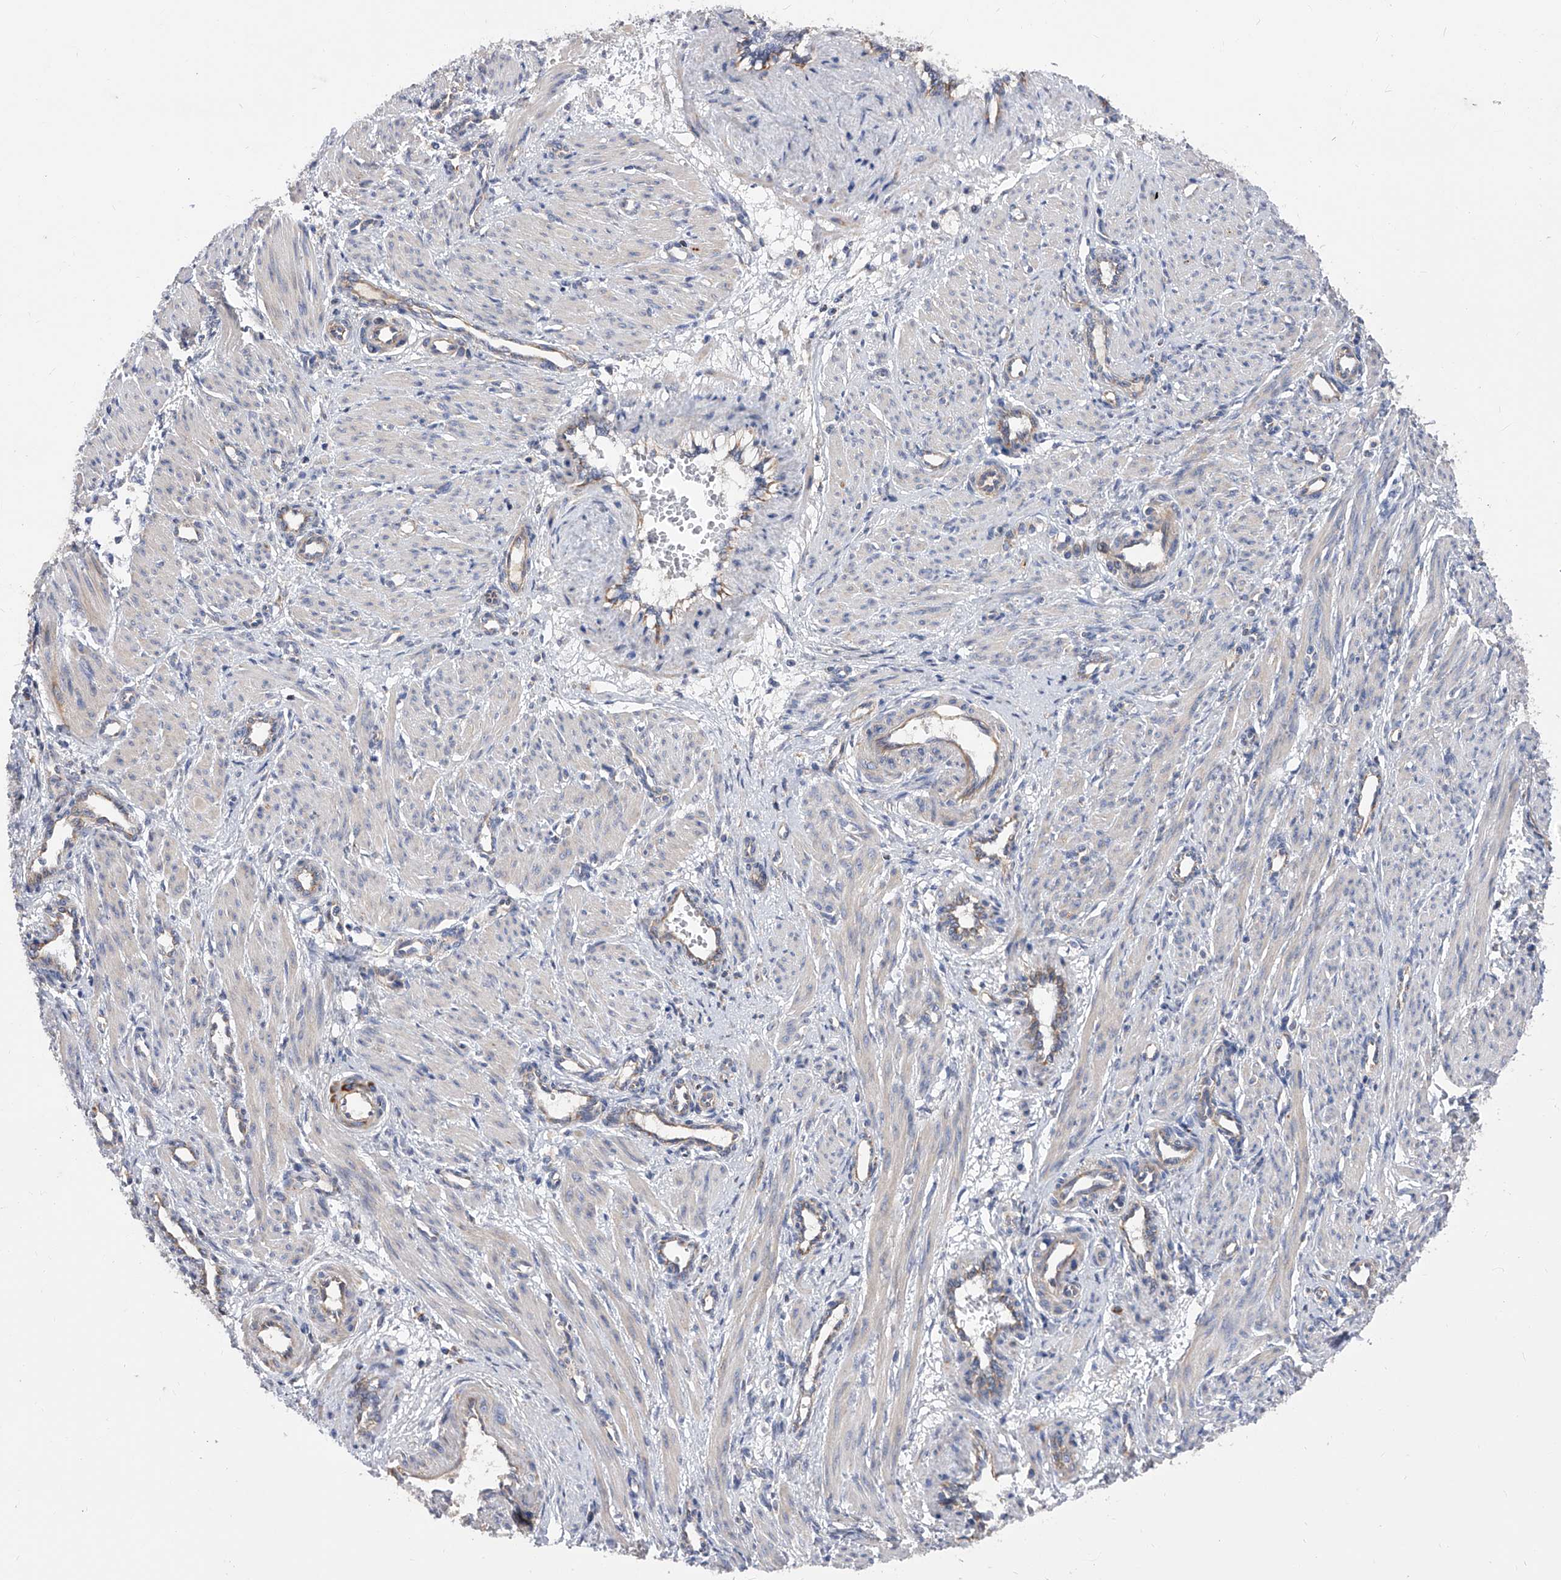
{"staining": {"intensity": "weak", "quantity": "25%-75%", "location": "cytoplasmic/membranous"}, "tissue": "smooth muscle", "cell_type": "Smooth muscle cells", "image_type": "normal", "snomed": [{"axis": "morphology", "description": "Normal tissue, NOS"}, {"axis": "topography", "description": "Endometrium"}], "caption": "There is low levels of weak cytoplasmic/membranous staining in smooth muscle cells of unremarkable smooth muscle, as demonstrated by immunohistochemical staining (brown color).", "gene": "PDSS2", "patient": {"sex": "female", "age": 33}}